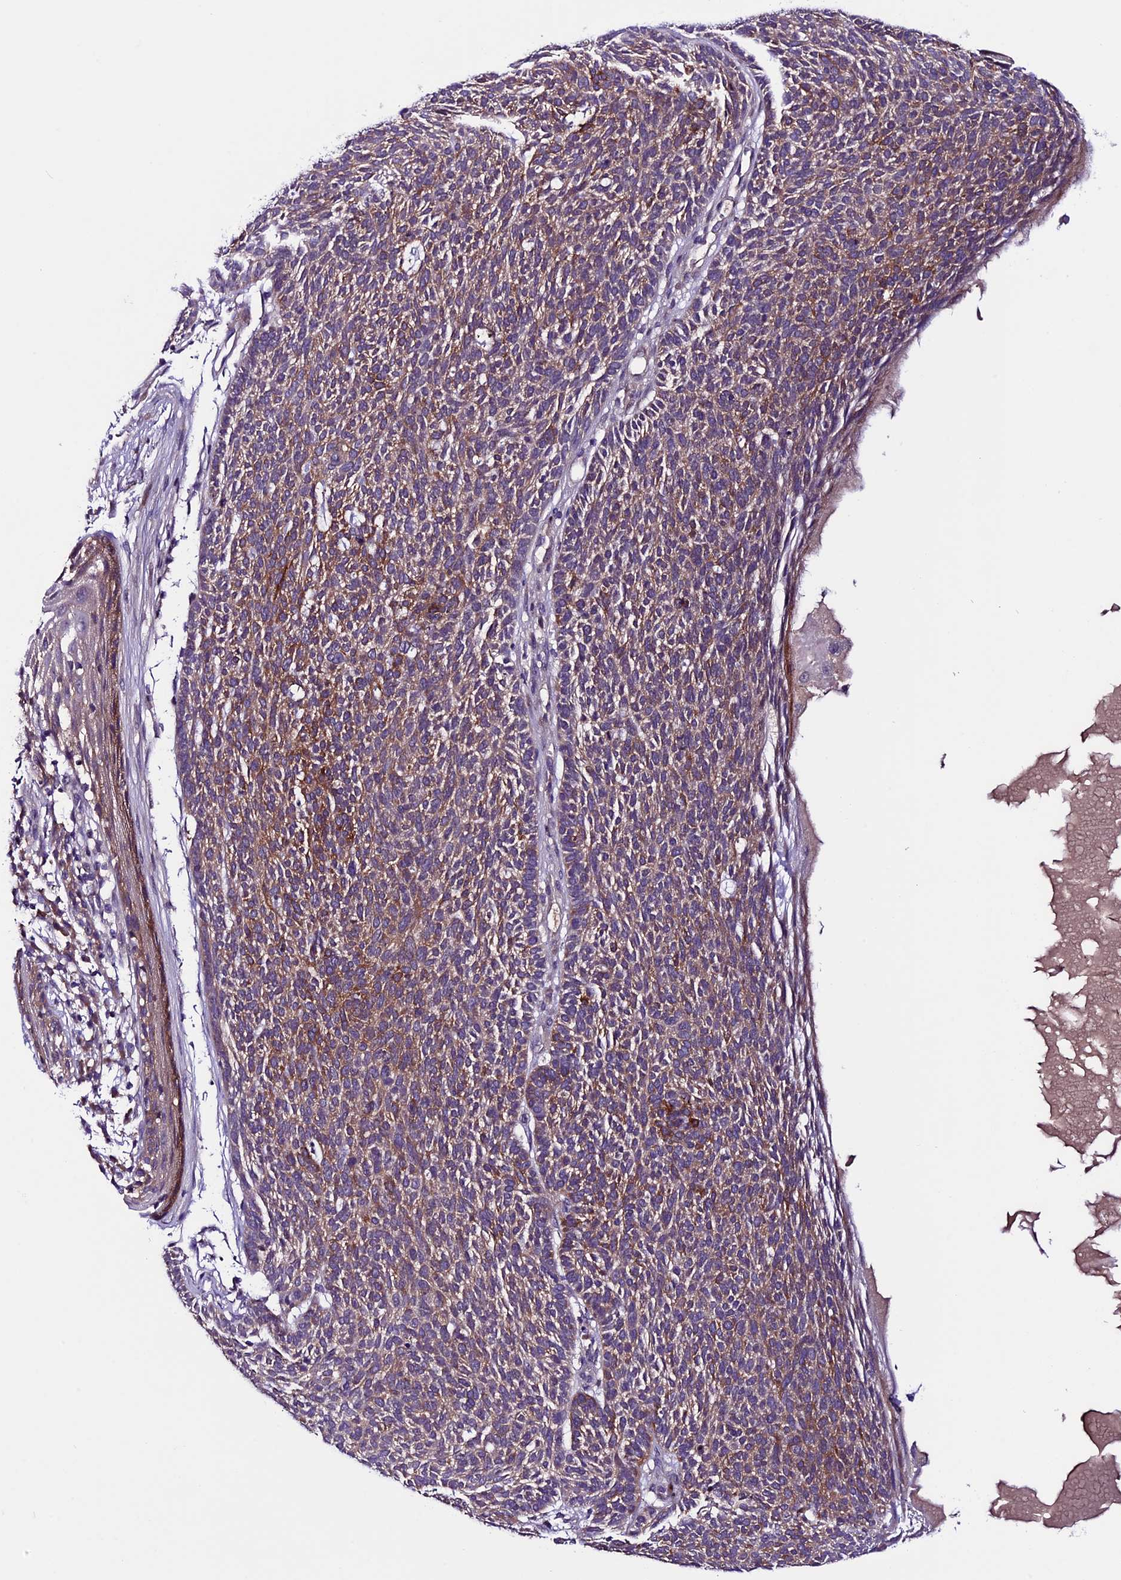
{"staining": {"intensity": "moderate", "quantity": ">75%", "location": "cytoplasmic/membranous"}, "tissue": "skin cancer", "cell_type": "Tumor cells", "image_type": "cancer", "snomed": [{"axis": "morphology", "description": "Squamous cell carcinoma, NOS"}, {"axis": "topography", "description": "Skin"}], "caption": "An immunohistochemistry (IHC) micrograph of neoplastic tissue is shown. Protein staining in brown labels moderate cytoplasmic/membranous positivity in skin cancer (squamous cell carcinoma) within tumor cells.", "gene": "XKR7", "patient": {"sex": "female", "age": 90}}